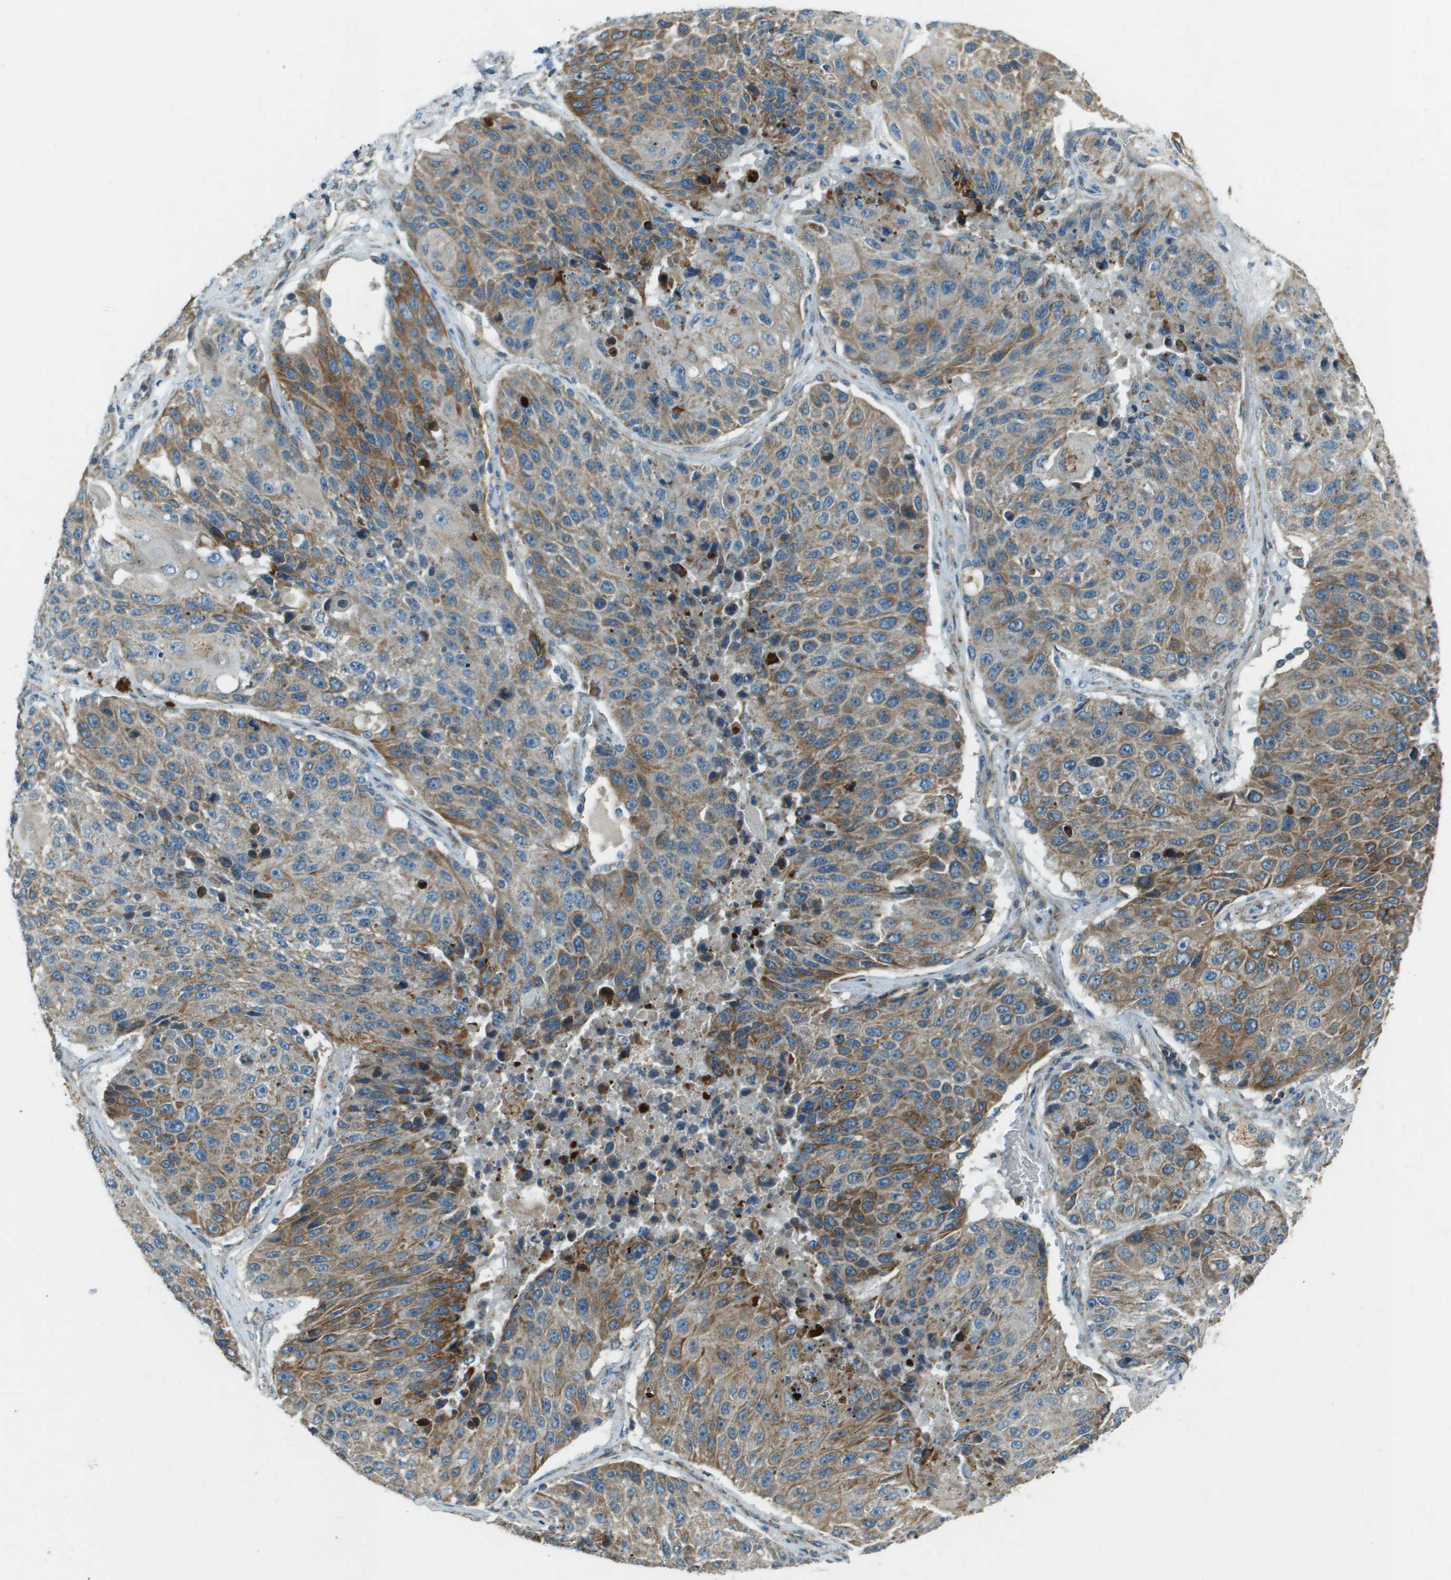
{"staining": {"intensity": "moderate", "quantity": ">75%", "location": "cytoplasmic/membranous"}, "tissue": "lung cancer", "cell_type": "Tumor cells", "image_type": "cancer", "snomed": [{"axis": "morphology", "description": "Squamous cell carcinoma, NOS"}, {"axis": "topography", "description": "Lung"}], "caption": "IHC of squamous cell carcinoma (lung) shows medium levels of moderate cytoplasmic/membranous positivity in about >75% of tumor cells.", "gene": "MIGA1", "patient": {"sex": "male", "age": 61}}